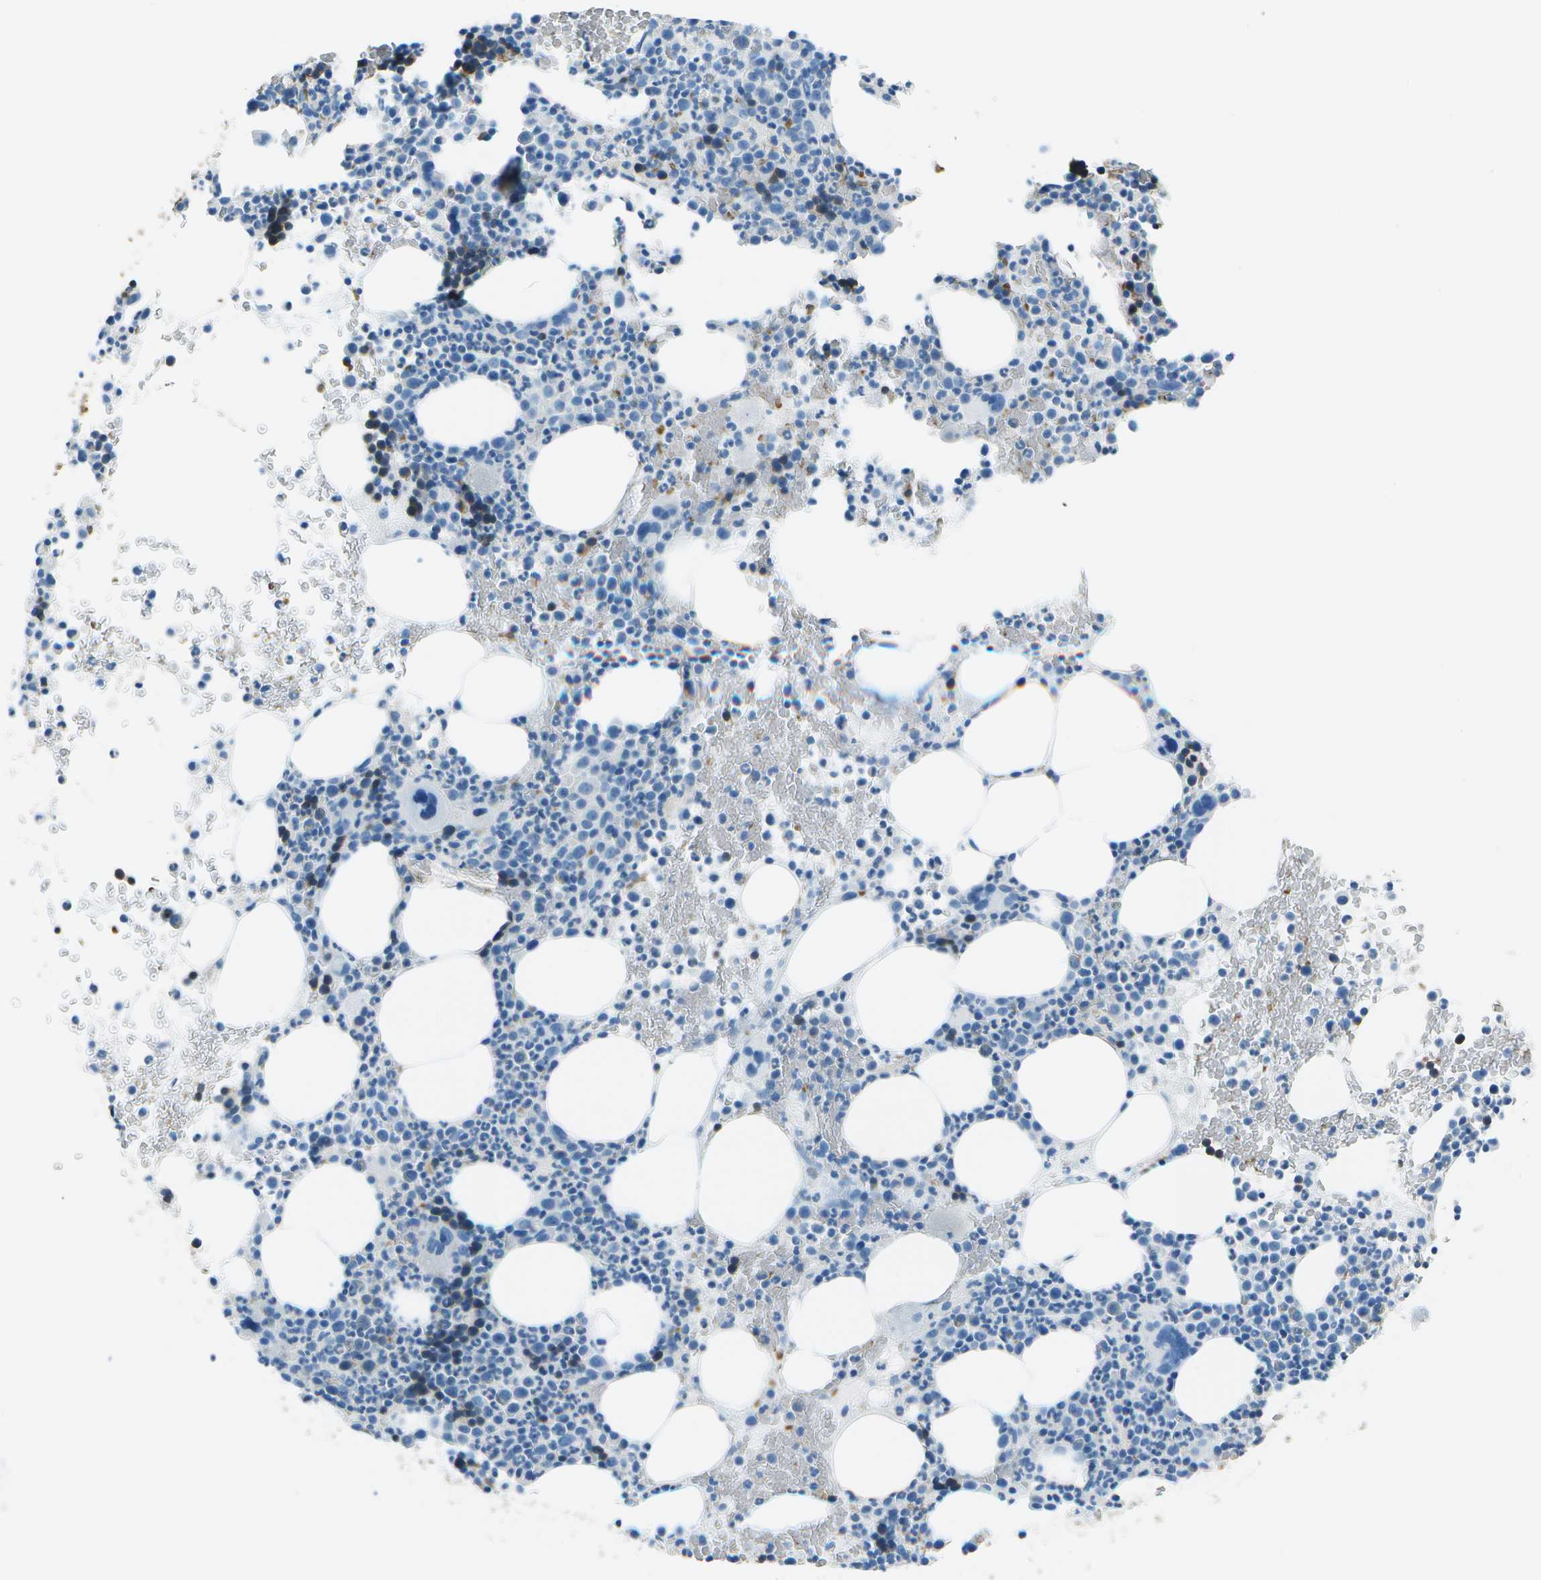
{"staining": {"intensity": "weak", "quantity": "<25%", "location": "cytoplasmic/membranous"}, "tissue": "bone marrow", "cell_type": "Hematopoietic cells", "image_type": "normal", "snomed": [{"axis": "morphology", "description": "Normal tissue, NOS"}, {"axis": "morphology", "description": "Inflammation, NOS"}, {"axis": "topography", "description": "Bone marrow"}], "caption": "An IHC histopathology image of normal bone marrow is shown. There is no staining in hematopoietic cells of bone marrow.", "gene": "ASL", "patient": {"sex": "male", "age": 73}}